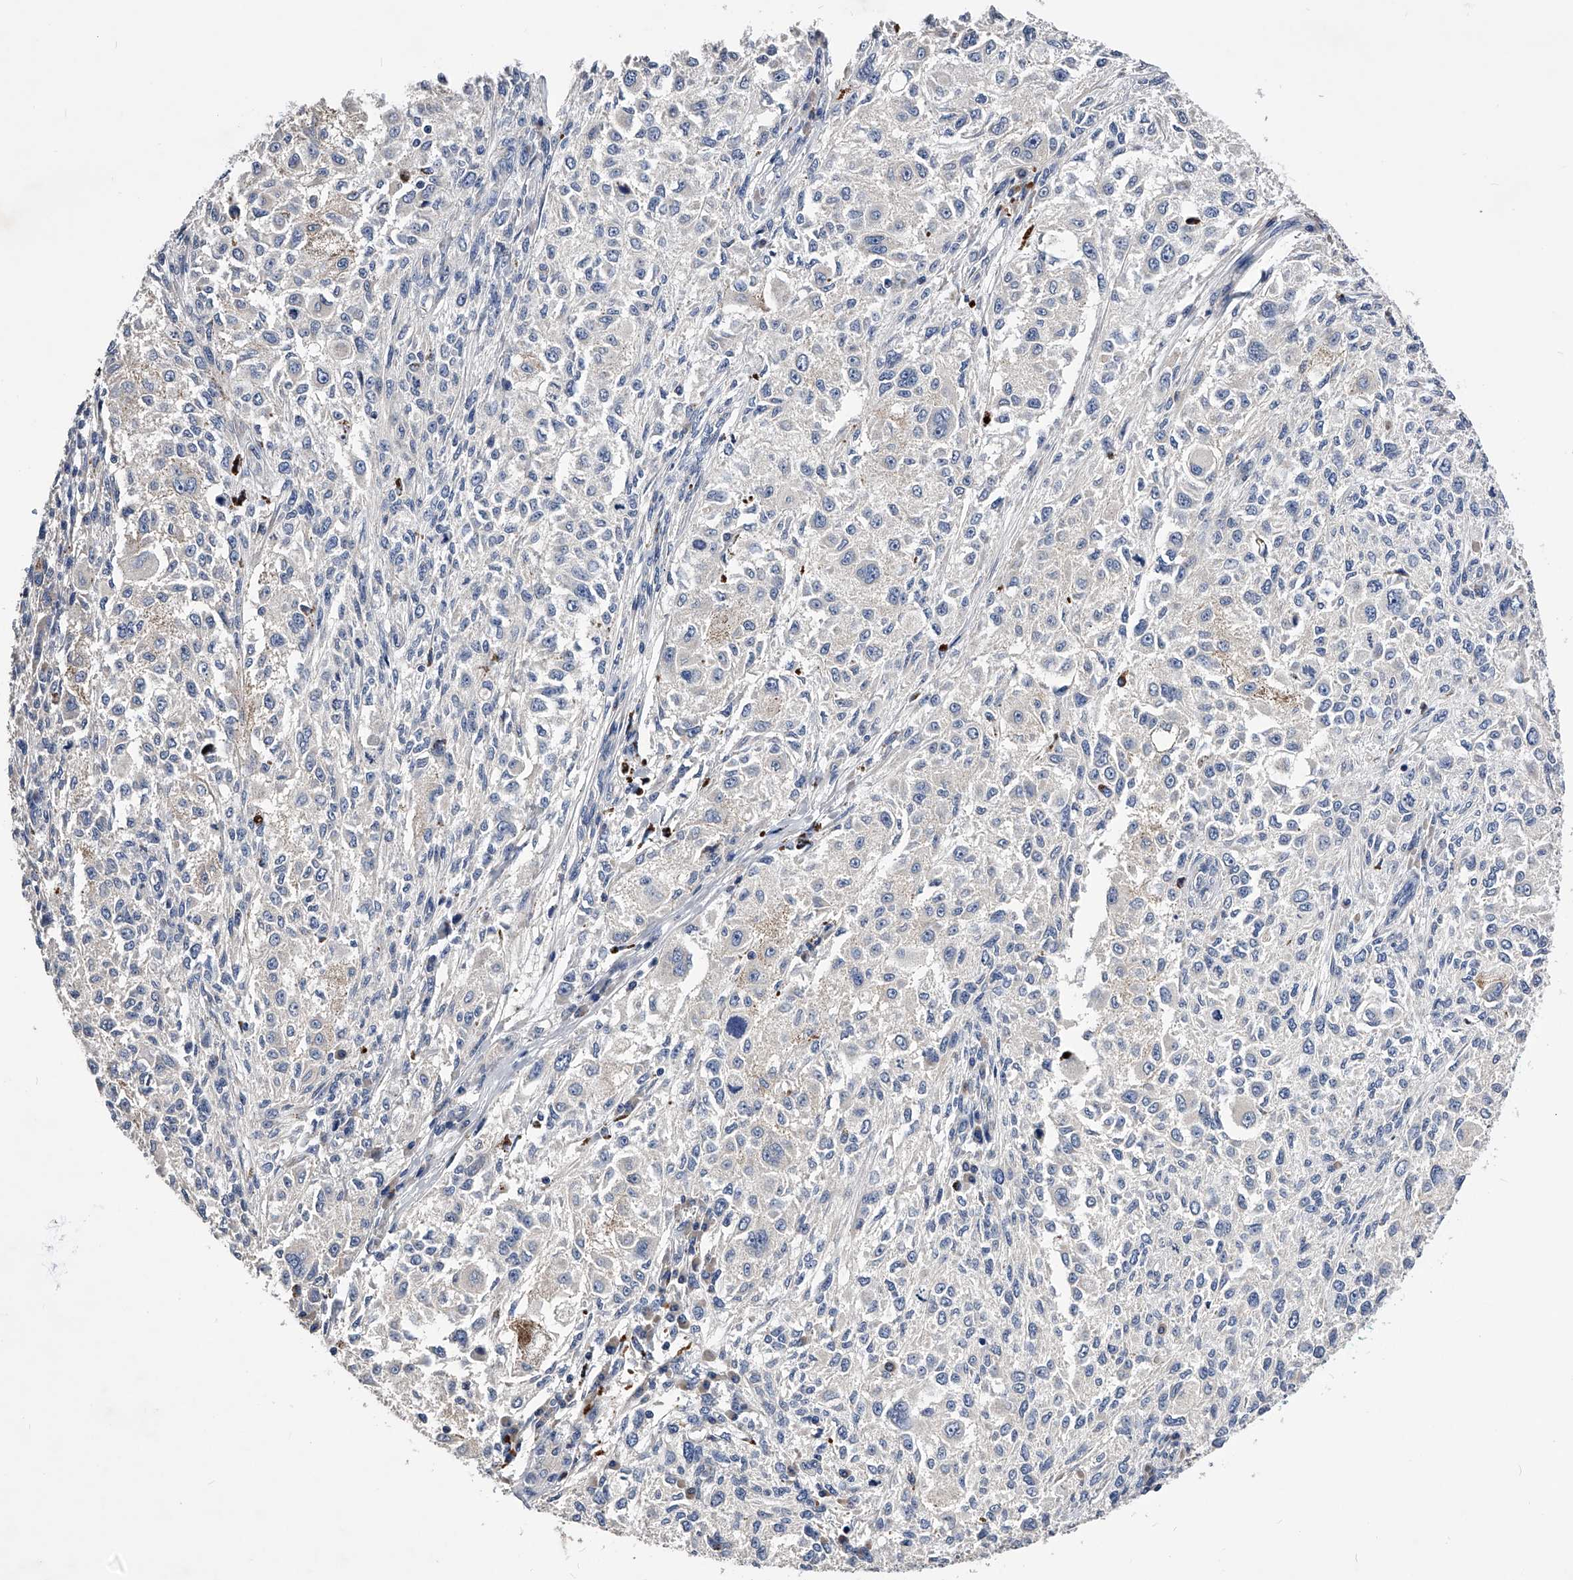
{"staining": {"intensity": "negative", "quantity": "none", "location": "none"}, "tissue": "melanoma", "cell_type": "Tumor cells", "image_type": "cancer", "snomed": [{"axis": "morphology", "description": "Necrosis, NOS"}, {"axis": "morphology", "description": "Malignant melanoma, NOS"}, {"axis": "topography", "description": "Skin"}], "caption": "The image shows no staining of tumor cells in malignant melanoma.", "gene": "ARL4C", "patient": {"sex": "female", "age": 87}}